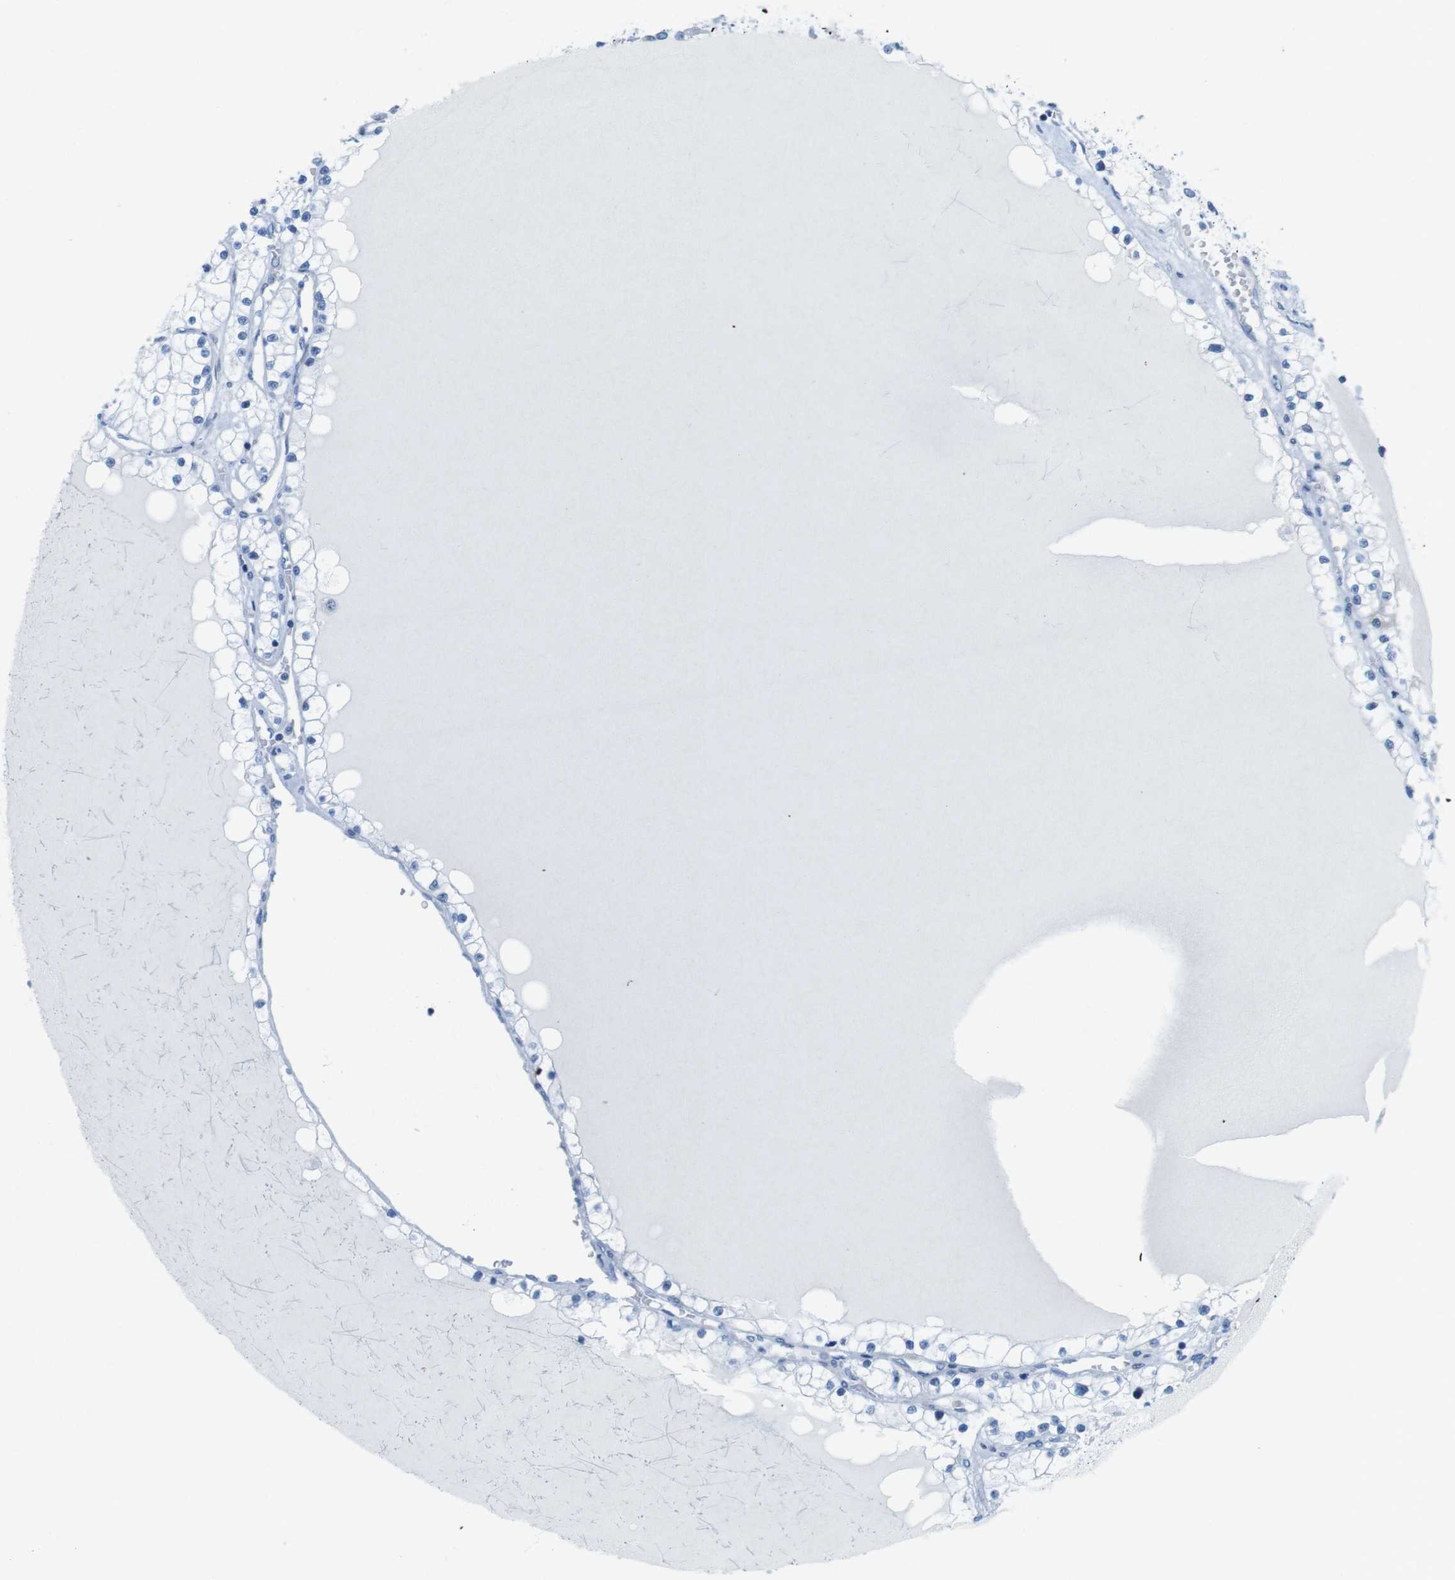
{"staining": {"intensity": "negative", "quantity": "none", "location": "none"}, "tissue": "renal cancer", "cell_type": "Tumor cells", "image_type": "cancer", "snomed": [{"axis": "morphology", "description": "Adenocarcinoma, NOS"}, {"axis": "topography", "description": "Kidney"}], "caption": "Tumor cells show no significant expression in renal cancer.", "gene": "CHAF1A", "patient": {"sex": "male", "age": 68}}